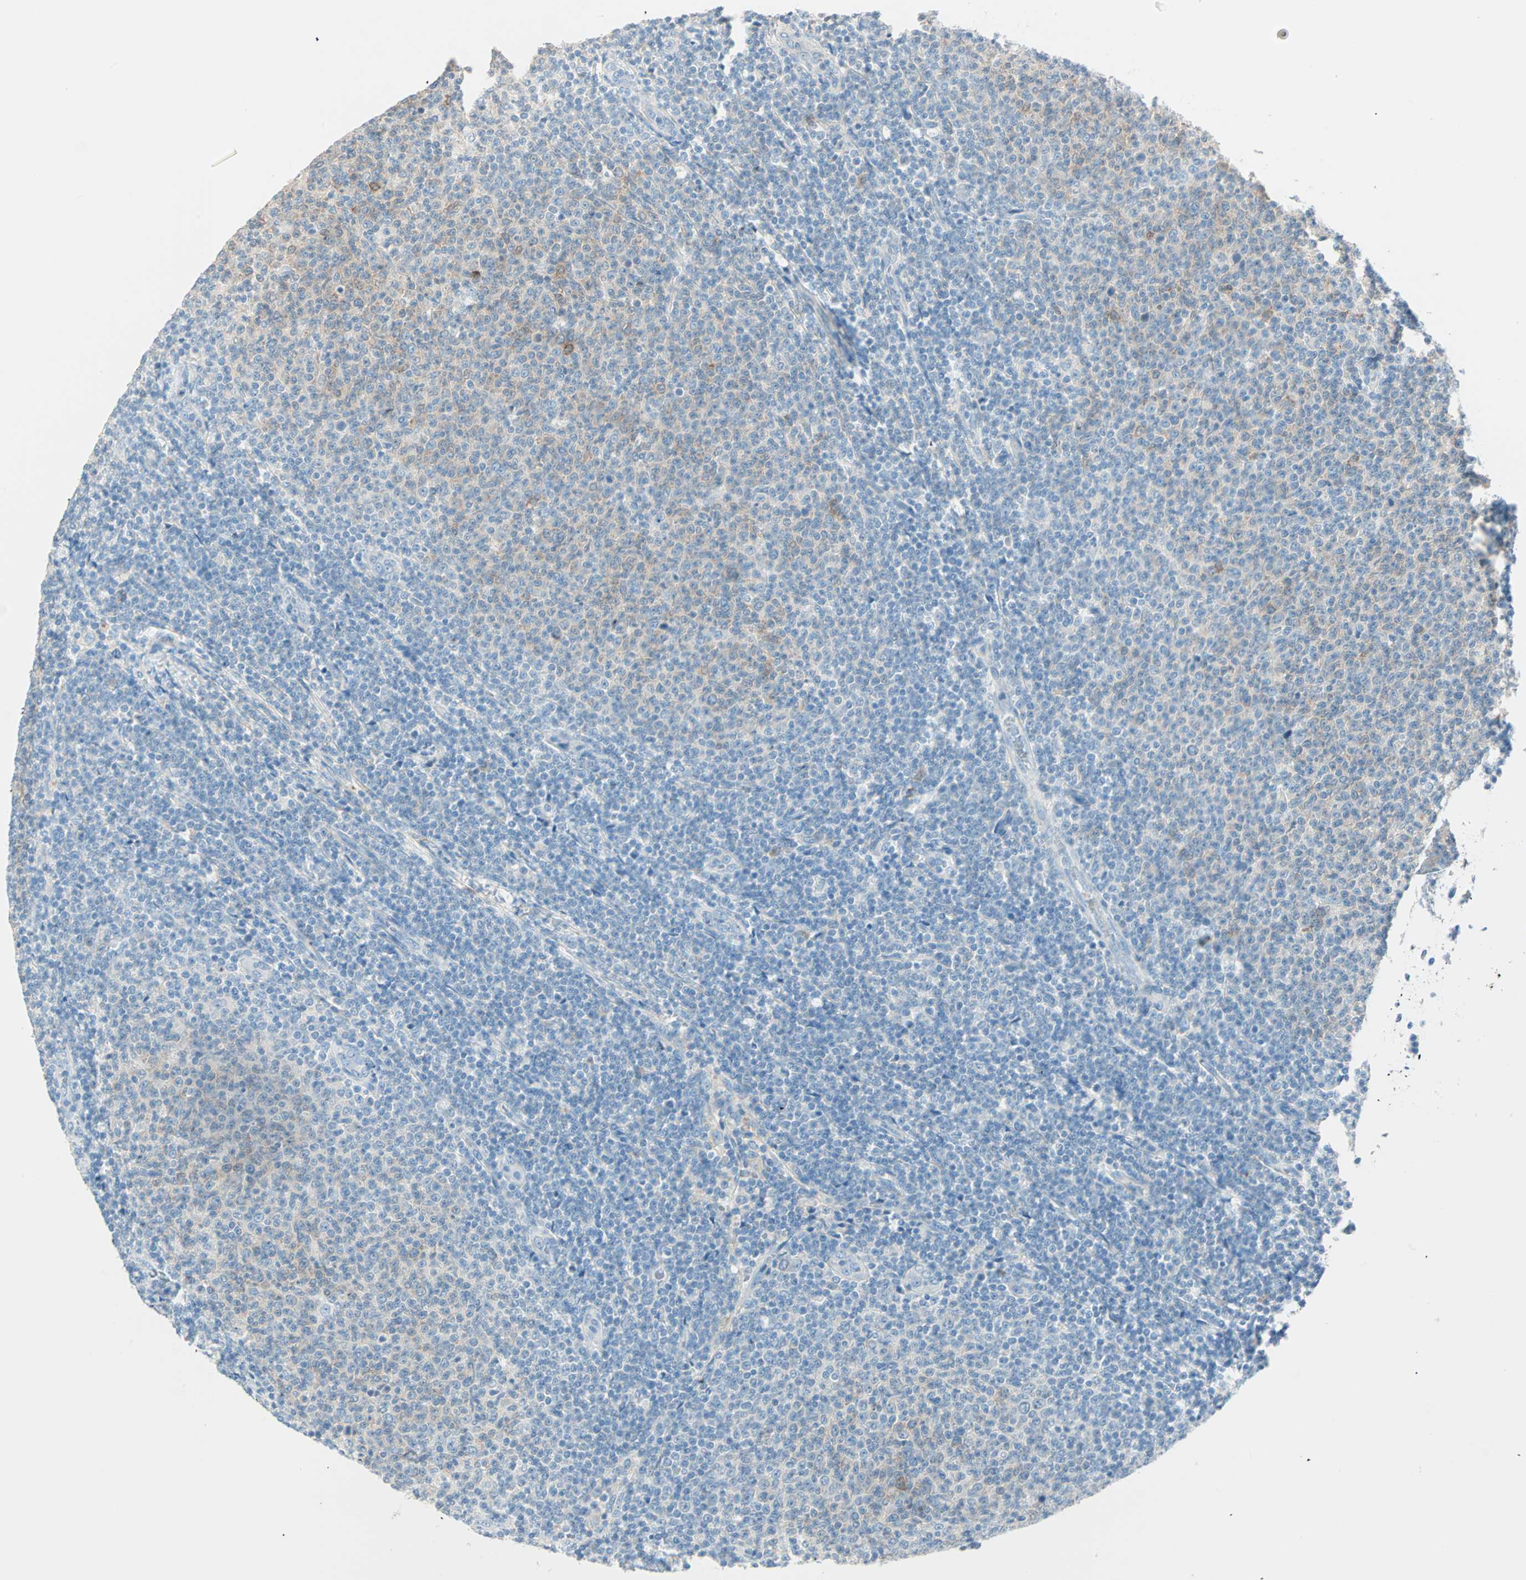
{"staining": {"intensity": "weak", "quantity": "<25%", "location": "cytoplasmic/membranous"}, "tissue": "lymphoma", "cell_type": "Tumor cells", "image_type": "cancer", "snomed": [{"axis": "morphology", "description": "Malignant lymphoma, non-Hodgkin's type, Low grade"}, {"axis": "topography", "description": "Spleen"}], "caption": "Immunohistochemistry (IHC) histopathology image of neoplastic tissue: lymphoma stained with DAB displays no significant protein staining in tumor cells.", "gene": "ATF6", "patient": {"sex": "male", "age": 60}}